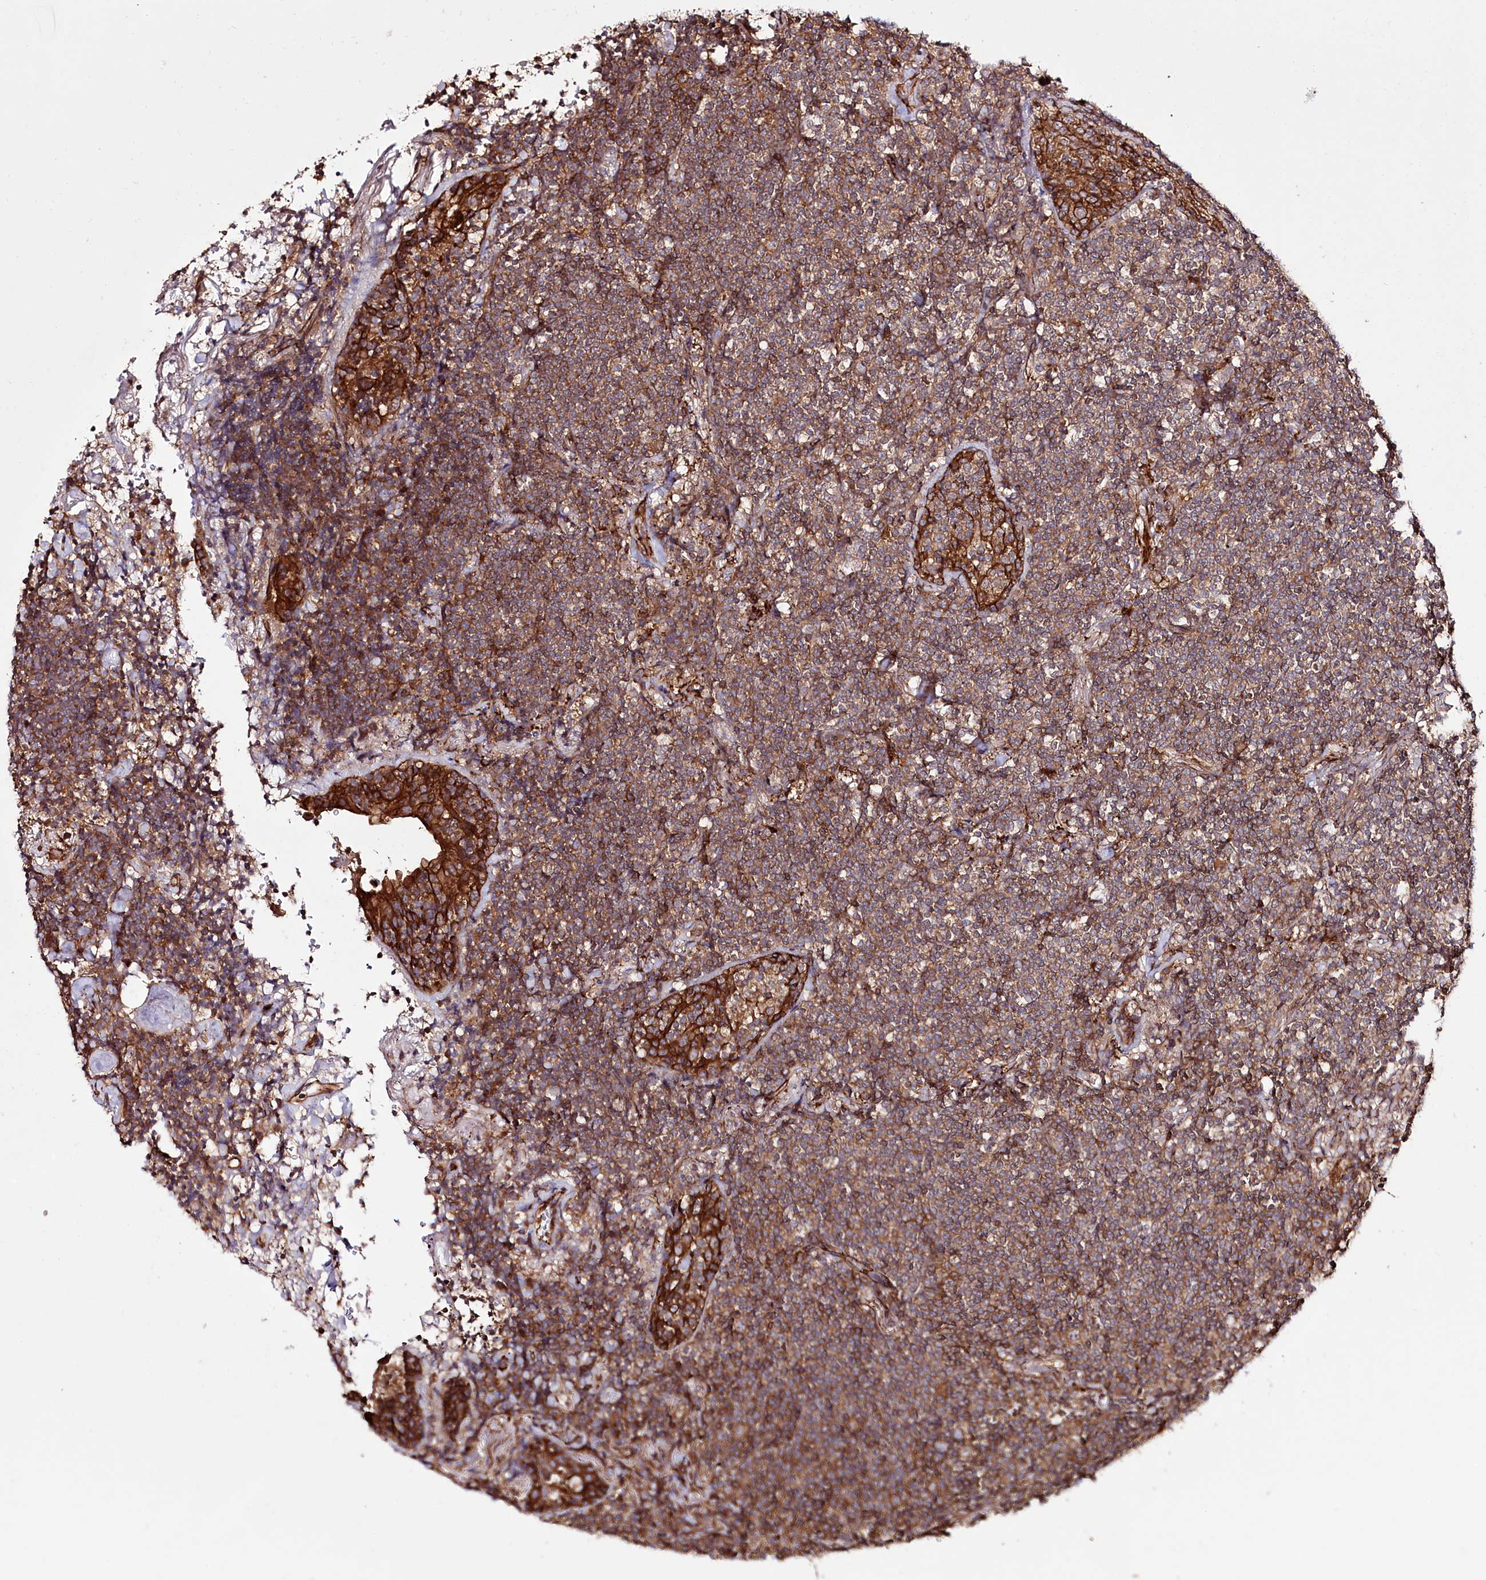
{"staining": {"intensity": "moderate", "quantity": "25%-75%", "location": "cytoplasmic/membranous"}, "tissue": "lymphoma", "cell_type": "Tumor cells", "image_type": "cancer", "snomed": [{"axis": "morphology", "description": "Malignant lymphoma, non-Hodgkin's type, Low grade"}, {"axis": "topography", "description": "Lung"}], "caption": "About 25%-75% of tumor cells in human lymphoma exhibit moderate cytoplasmic/membranous protein positivity as visualized by brown immunohistochemical staining.", "gene": "DHX29", "patient": {"sex": "female", "age": 71}}